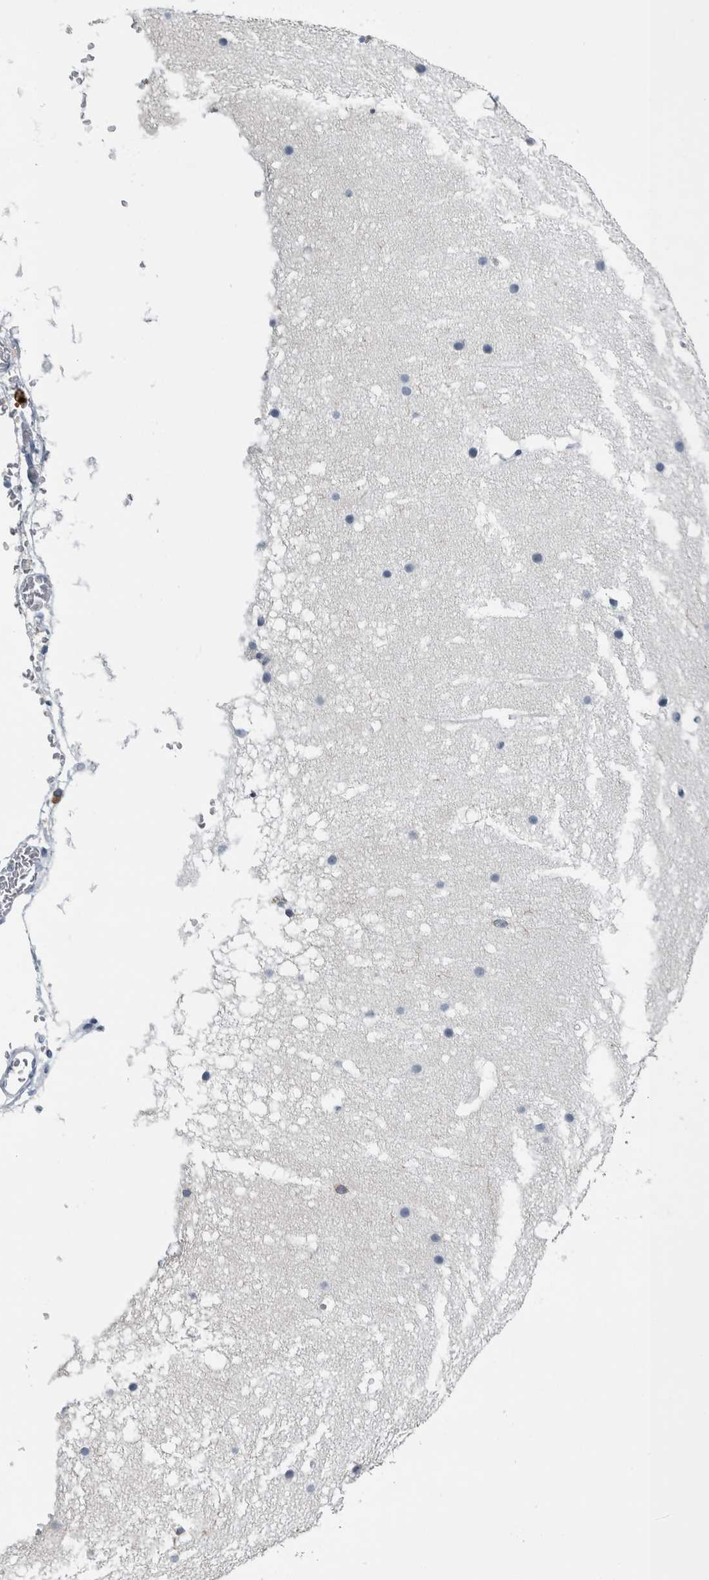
{"staining": {"intensity": "negative", "quantity": "none", "location": "none"}, "tissue": "cerebellum", "cell_type": "Cells in granular layer", "image_type": "normal", "snomed": [{"axis": "morphology", "description": "Normal tissue, NOS"}, {"axis": "topography", "description": "Cerebellum"}], "caption": "Immunohistochemistry photomicrograph of normal cerebellum stained for a protein (brown), which exhibits no expression in cells in granular layer.", "gene": "SKAP2", "patient": {"sex": "male", "age": 57}}